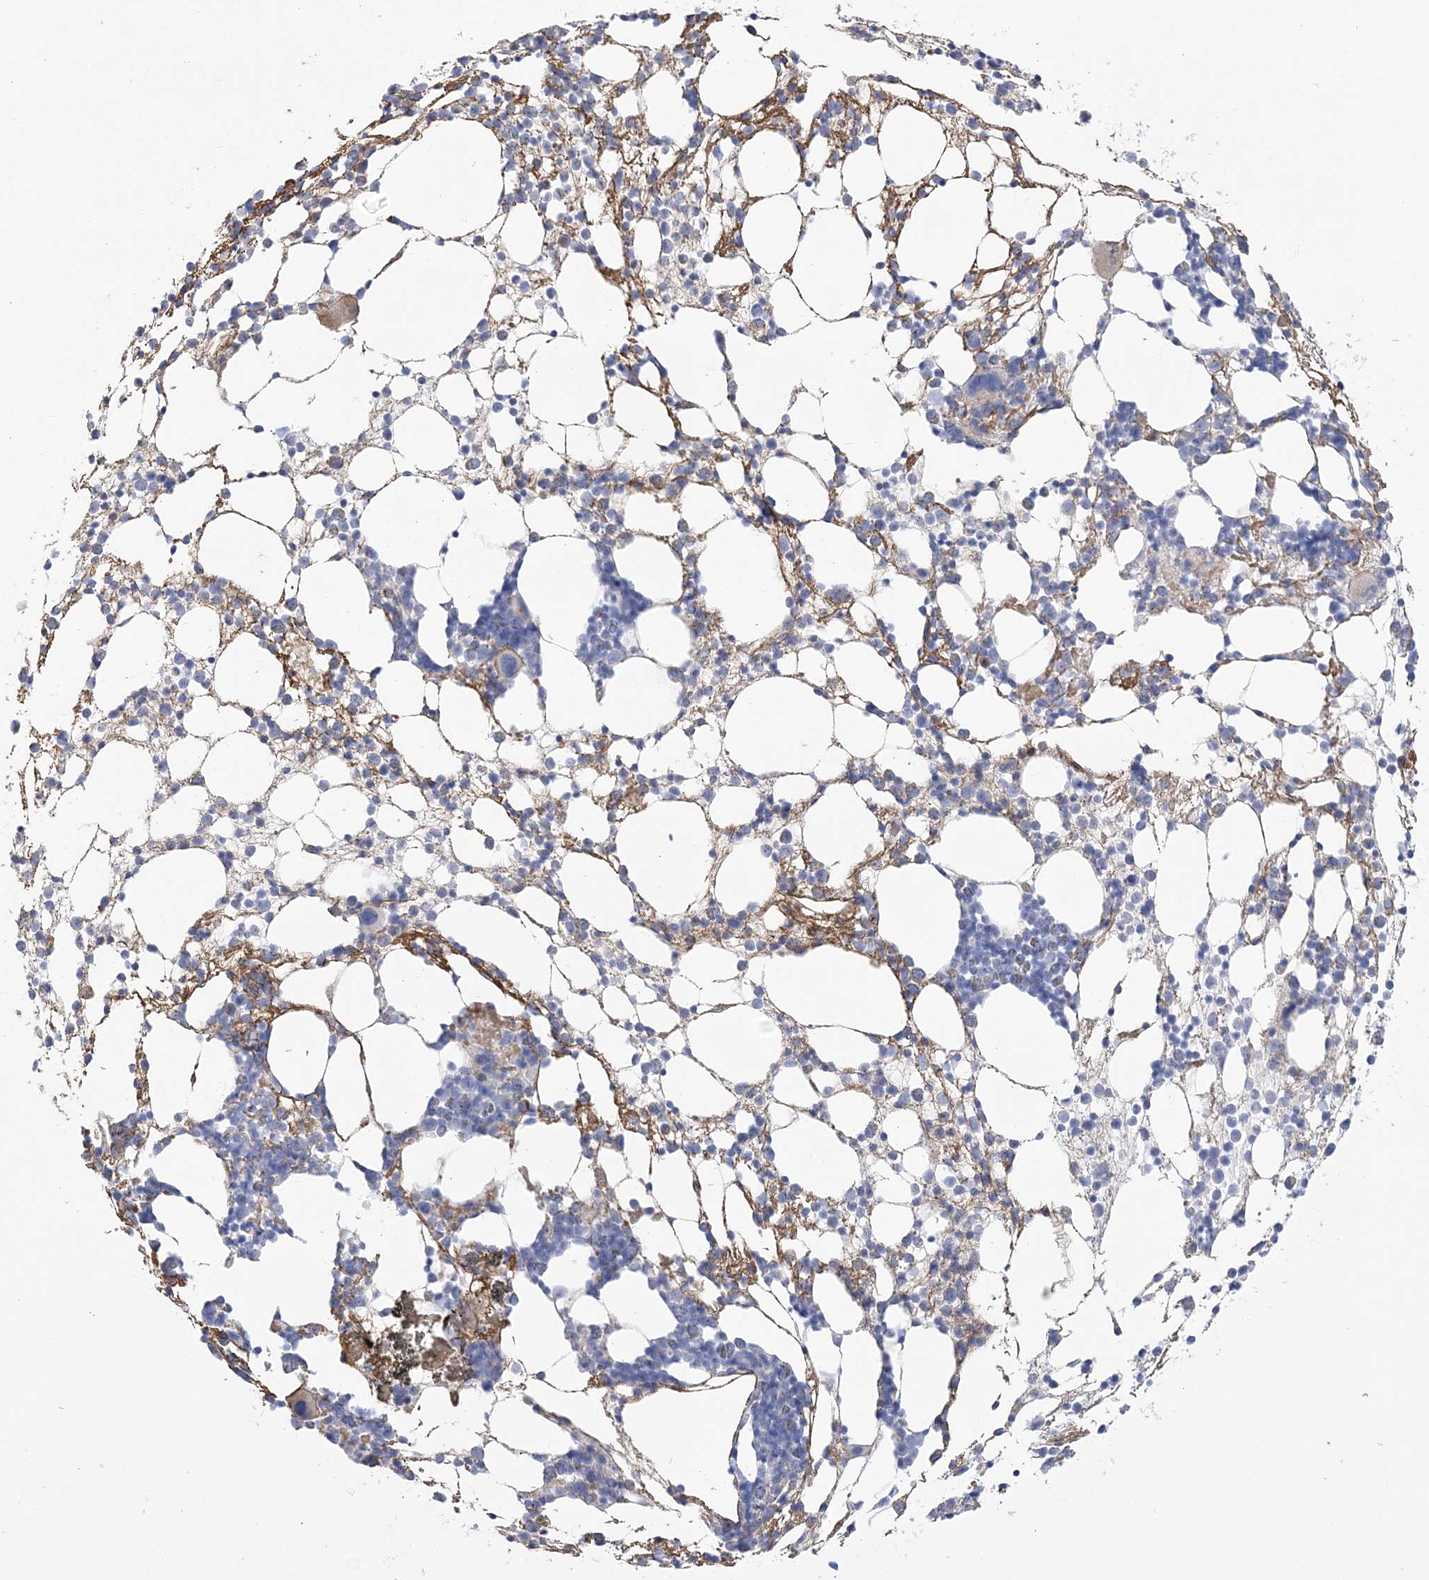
{"staining": {"intensity": "negative", "quantity": "none", "location": "none"}, "tissue": "bone marrow", "cell_type": "Hematopoietic cells", "image_type": "normal", "snomed": [{"axis": "morphology", "description": "Normal tissue, NOS"}, {"axis": "topography", "description": "Bone marrow"}], "caption": "Immunohistochemistry image of normal human bone marrow stained for a protein (brown), which demonstrates no staining in hematopoietic cells.", "gene": "SEMA3D", "patient": {"sex": "female", "age": 57}}